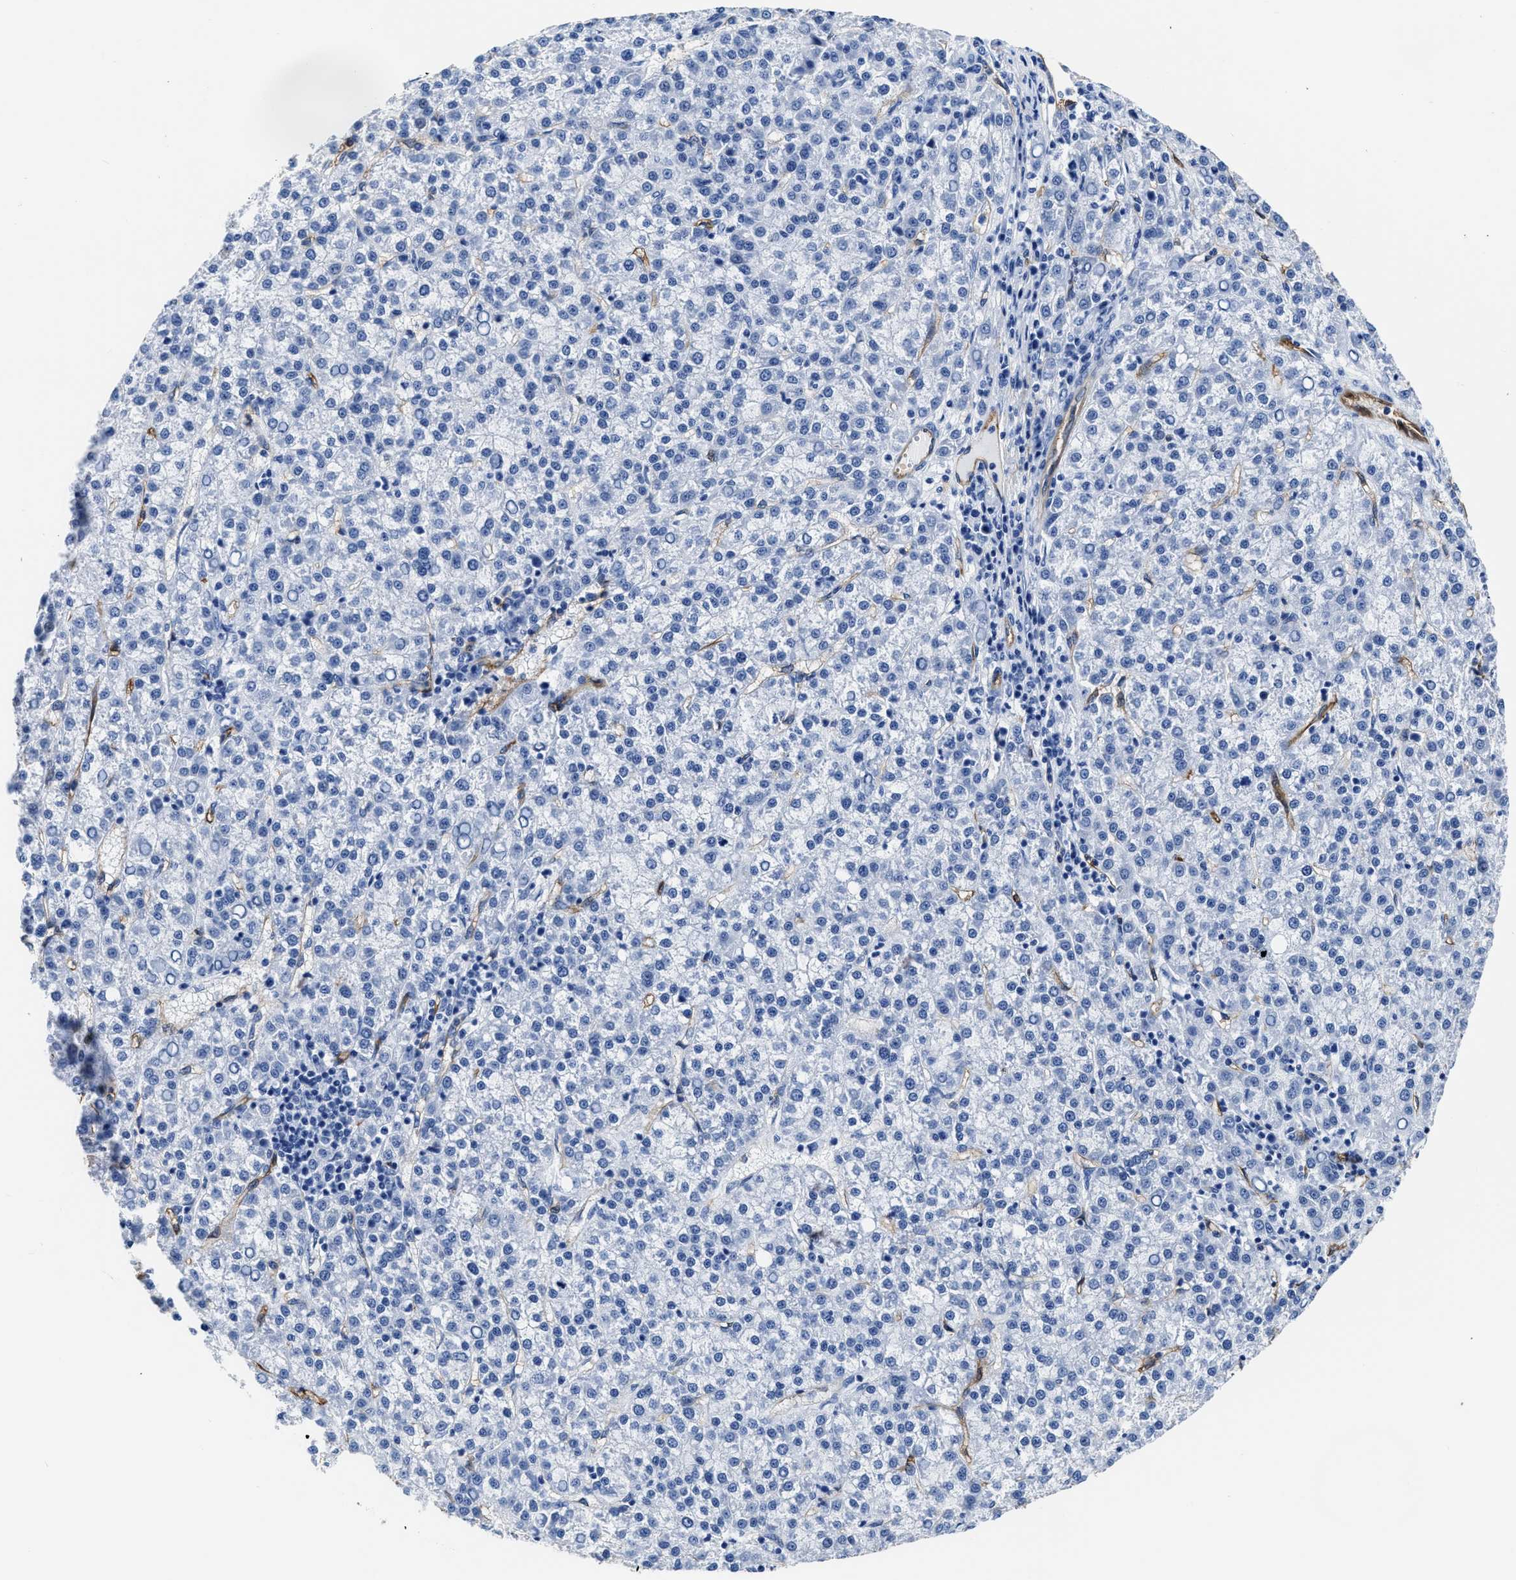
{"staining": {"intensity": "negative", "quantity": "none", "location": "none"}, "tissue": "liver cancer", "cell_type": "Tumor cells", "image_type": "cancer", "snomed": [{"axis": "morphology", "description": "Carcinoma, Hepatocellular, NOS"}, {"axis": "topography", "description": "Liver"}], "caption": "High magnification brightfield microscopy of liver cancer (hepatocellular carcinoma) stained with DAB (brown) and counterstained with hematoxylin (blue): tumor cells show no significant staining.", "gene": "AQP1", "patient": {"sex": "female", "age": 58}}